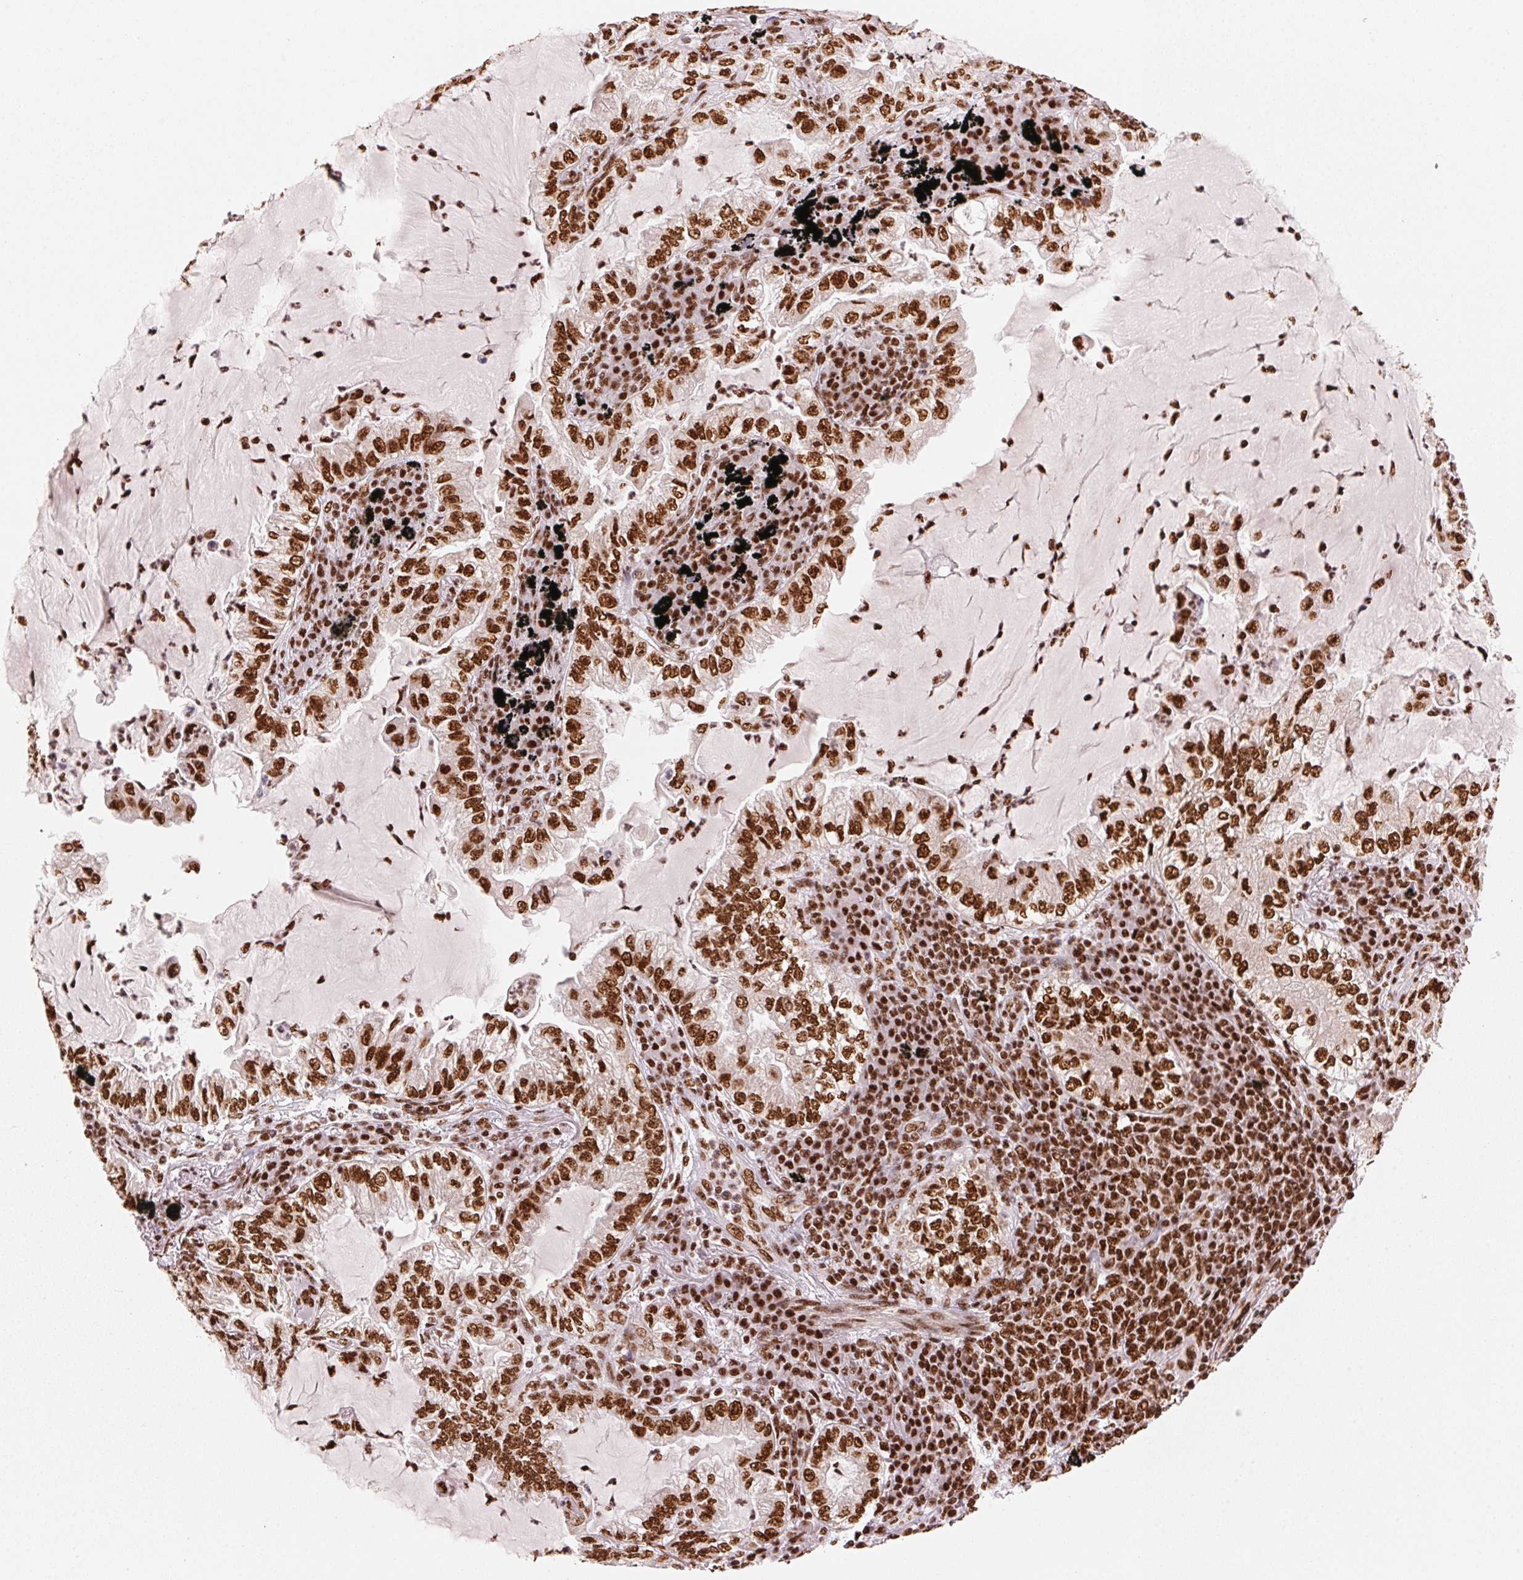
{"staining": {"intensity": "strong", "quantity": ">75%", "location": "nuclear"}, "tissue": "lung cancer", "cell_type": "Tumor cells", "image_type": "cancer", "snomed": [{"axis": "morphology", "description": "Adenocarcinoma, NOS"}, {"axis": "topography", "description": "Lung"}], "caption": "Protein expression analysis of human lung adenocarcinoma reveals strong nuclear expression in approximately >75% of tumor cells.", "gene": "NXF1", "patient": {"sex": "female", "age": 73}}